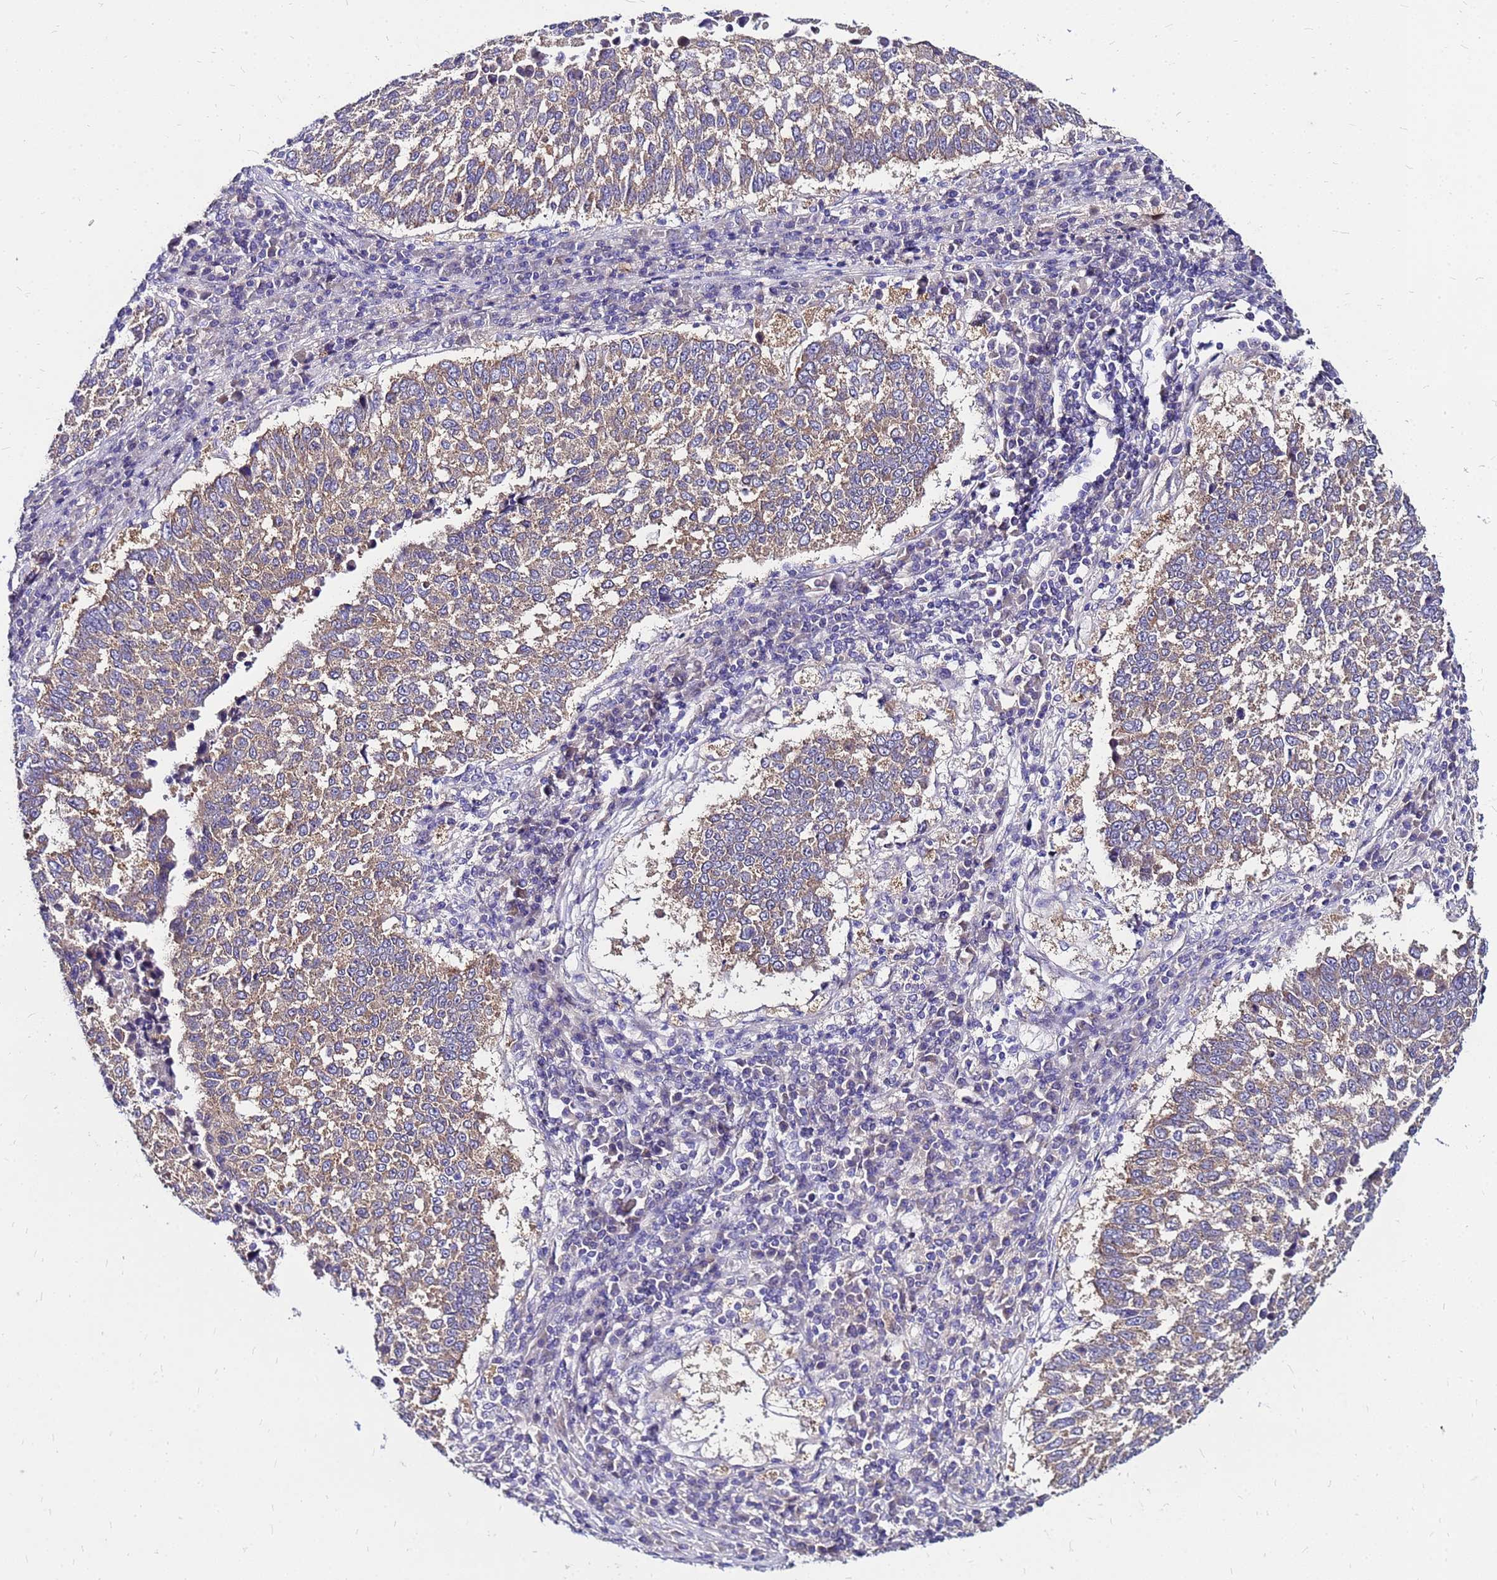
{"staining": {"intensity": "moderate", "quantity": ">75%", "location": "cytoplasmic/membranous"}, "tissue": "lung cancer", "cell_type": "Tumor cells", "image_type": "cancer", "snomed": [{"axis": "morphology", "description": "Squamous cell carcinoma, NOS"}, {"axis": "topography", "description": "Lung"}], "caption": "IHC of squamous cell carcinoma (lung) demonstrates medium levels of moderate cytoplasmic/membranous positivity in approximately >75% of tumor cells. Using DAB (3,3'-diaminobenzidine) (brown) and hematoxylin (blue) stains, captured at high magnification using brightfield microscopy.", "gene": "ARHGEF5", "patient": {"sex": "male", "age": 73}}